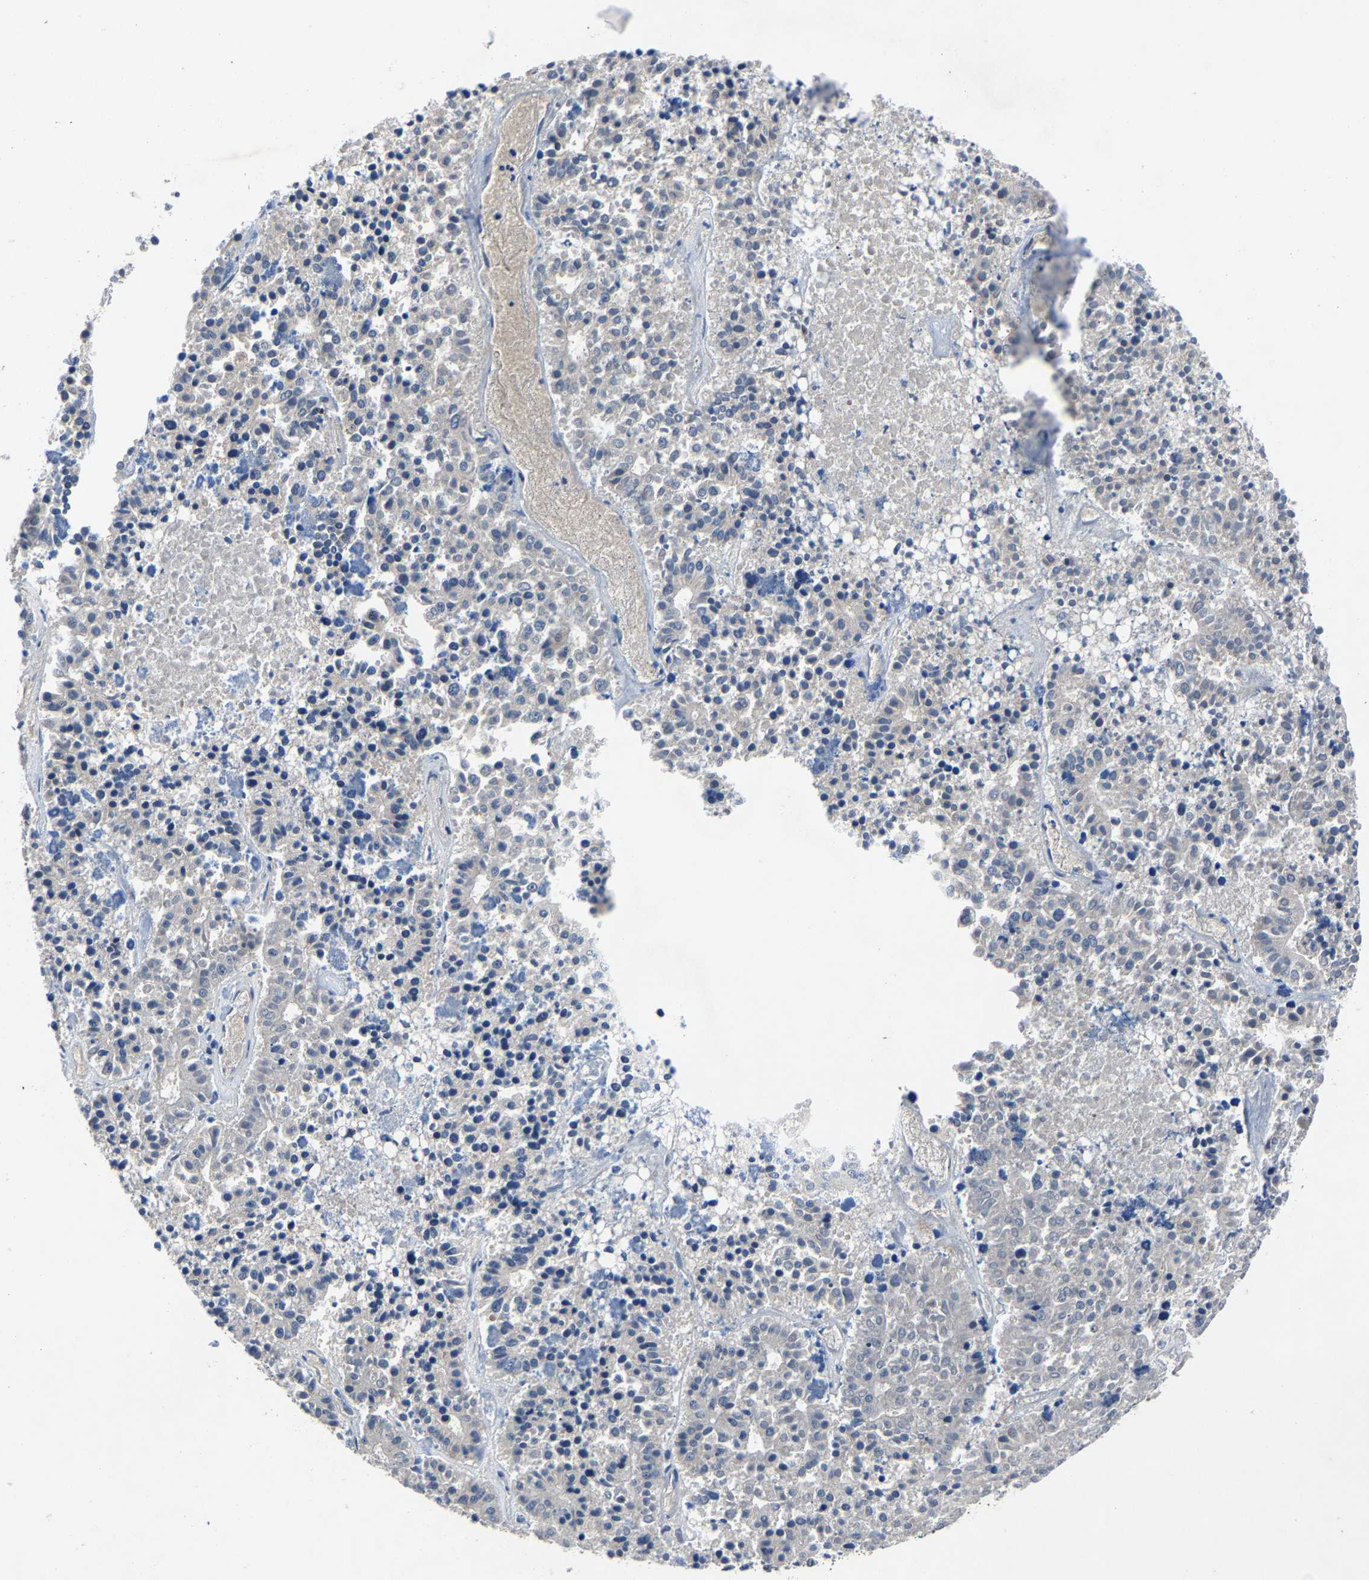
{"staining": {"intensity": "weak", "quantity": ">75%", "location": "nuclear"}, "tissue": "pancreatic cancer", "cell_type": "Tumor cells", "image_type": "cancer", "snomed": [{"axis": "morphology", "description": "Adenocarcinoma, NOS"}, {"axis": "topography", "description": "Pancreas"}], "caption": "Human adenocarcinoma (pancreatic) stained with a protein marker exhibits weak staining in tumor cells.", "gene": "LSM8", "patient": {"sex": "male", "age": 50}}